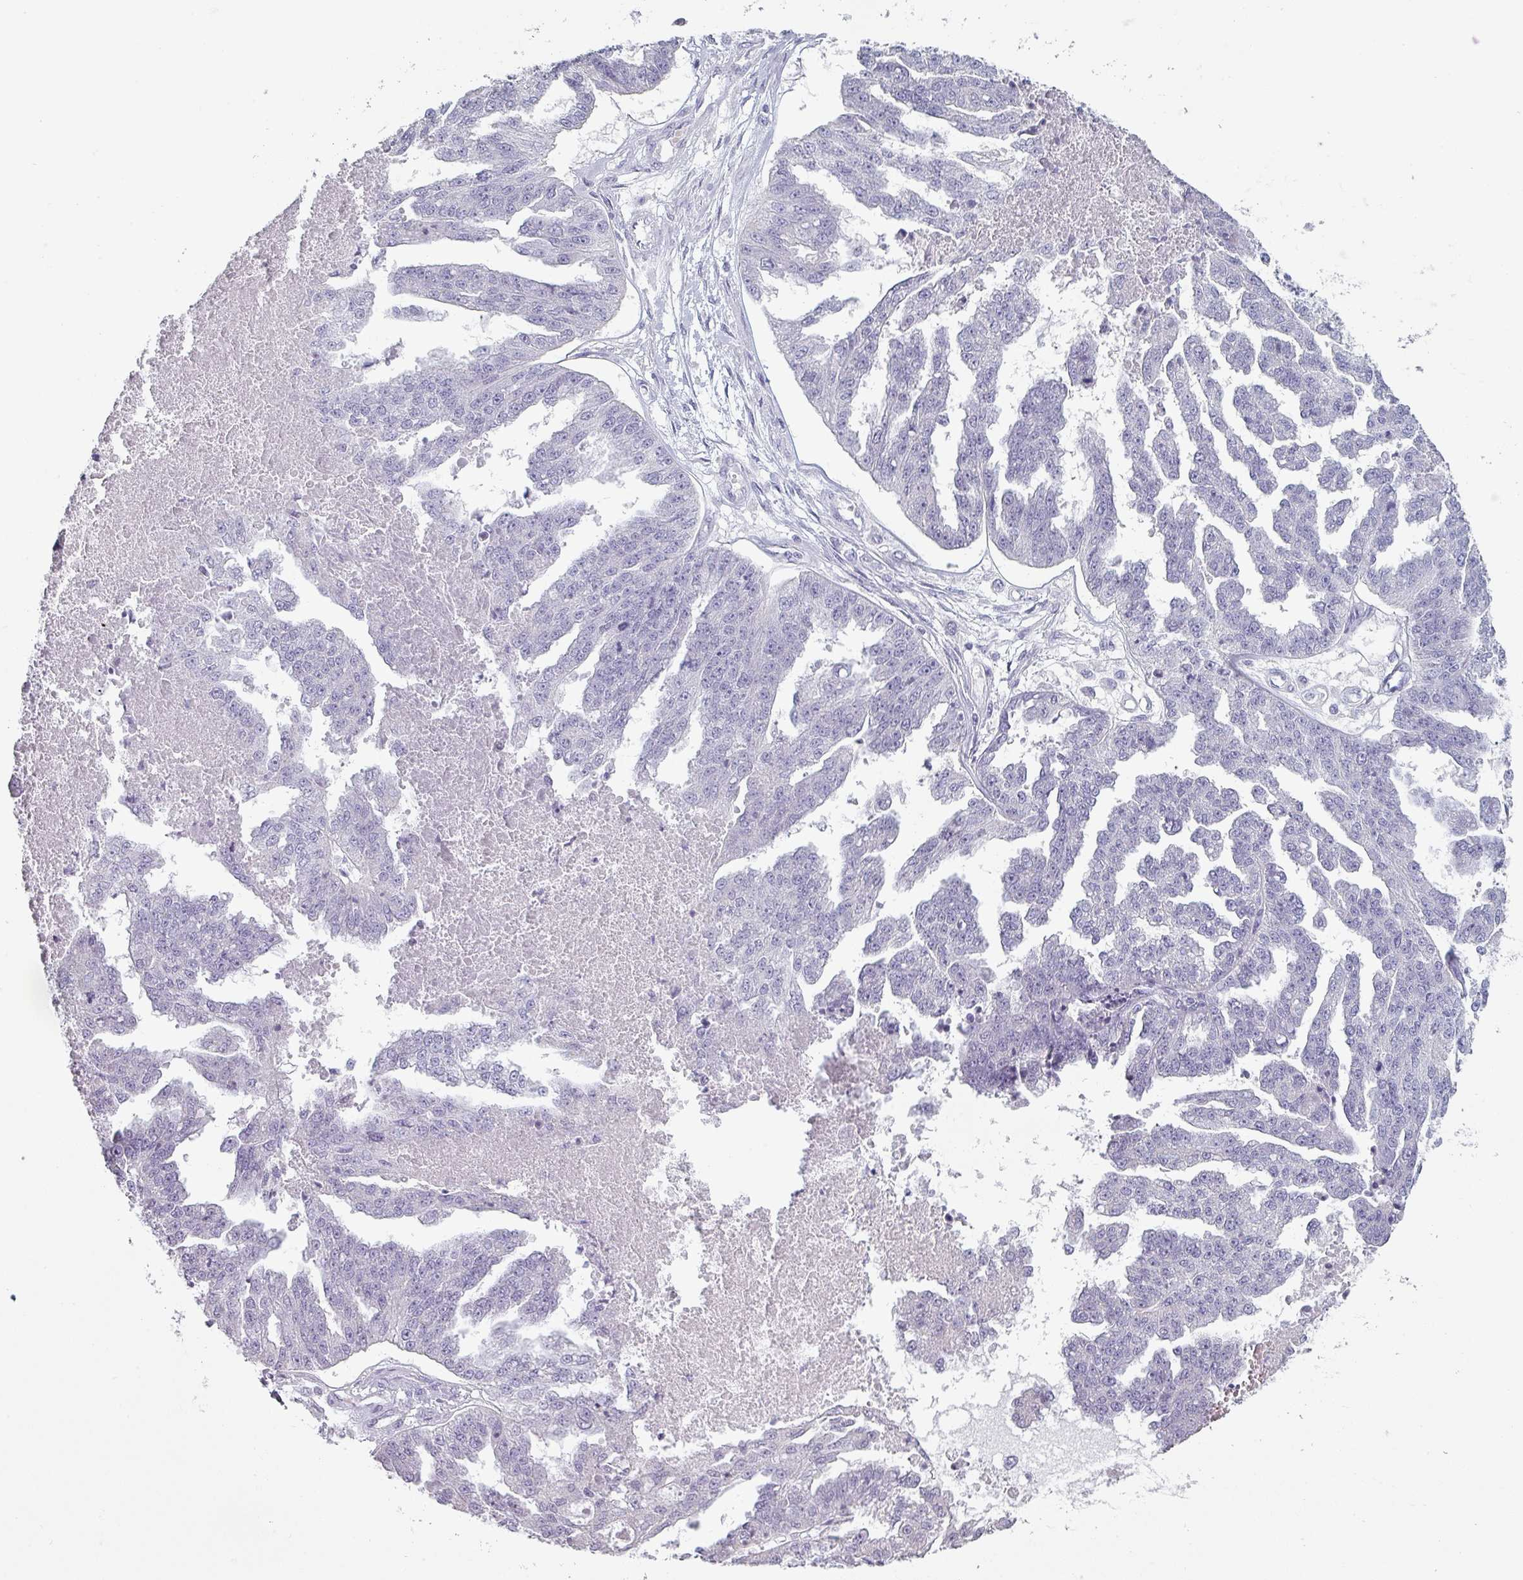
{"staining": {"intensity": "negative", "quantity": "none", "location": "none"}, "tissue": "ovarian cancer", "cell_type": "Tumor cells", "image_type": "cancer", "snomed": [{"axis": "morphology", "description": "Cystadenocarcinoma, serous, NOS"}, {"axis": "topography", "description": "Ovary"}], "caption": "Ovarian cancer stained for a protein using immunohistochemistry exhibits no positivity tumor cells.", "gene": "SFTPA1", "patient": {"sex": "female", "age": 58}}